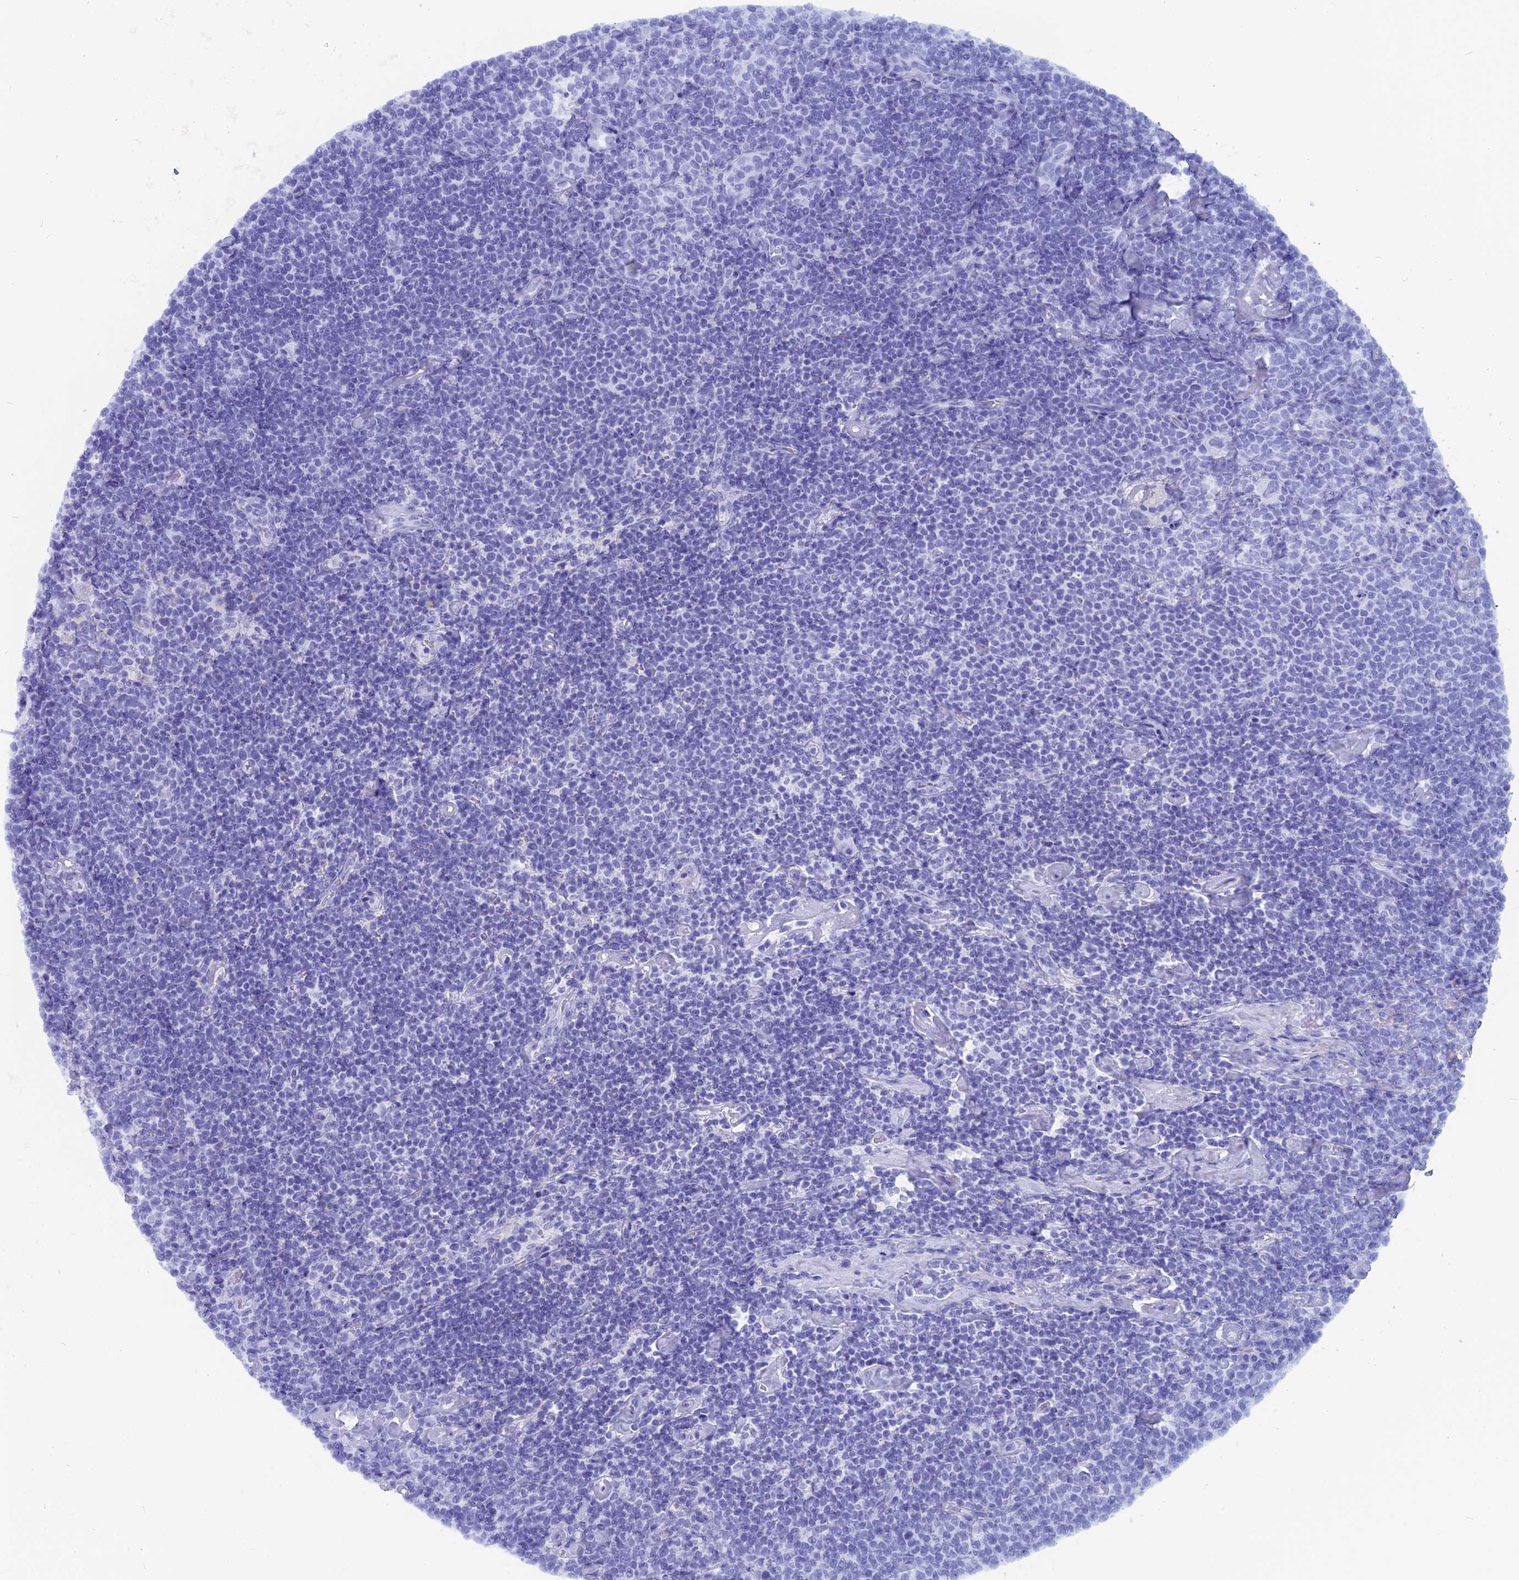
{"staining": {"intensity": "negative", "quantity": "none", "location": "none"}, "tissue": "lymphoma", "cell_type": "Tumor cells", "image_type": "cancer", "snomed": [{"axis": "morphology", "description": "Malignant lymphoma, non-Hodgkin's type, High grade"}, {"axis": "topography", "description": "Lymph node"}], "caption": "High magnification brightfield microscopy of high-grade malignant lymphoma, non-Hodgkin's type stained with DAB (brown) and counterstained with hematoxylin (blue): tumor cells show no significant staining.", "gene": "CAPS", "patient": {"sex": "male", "age": 61}}